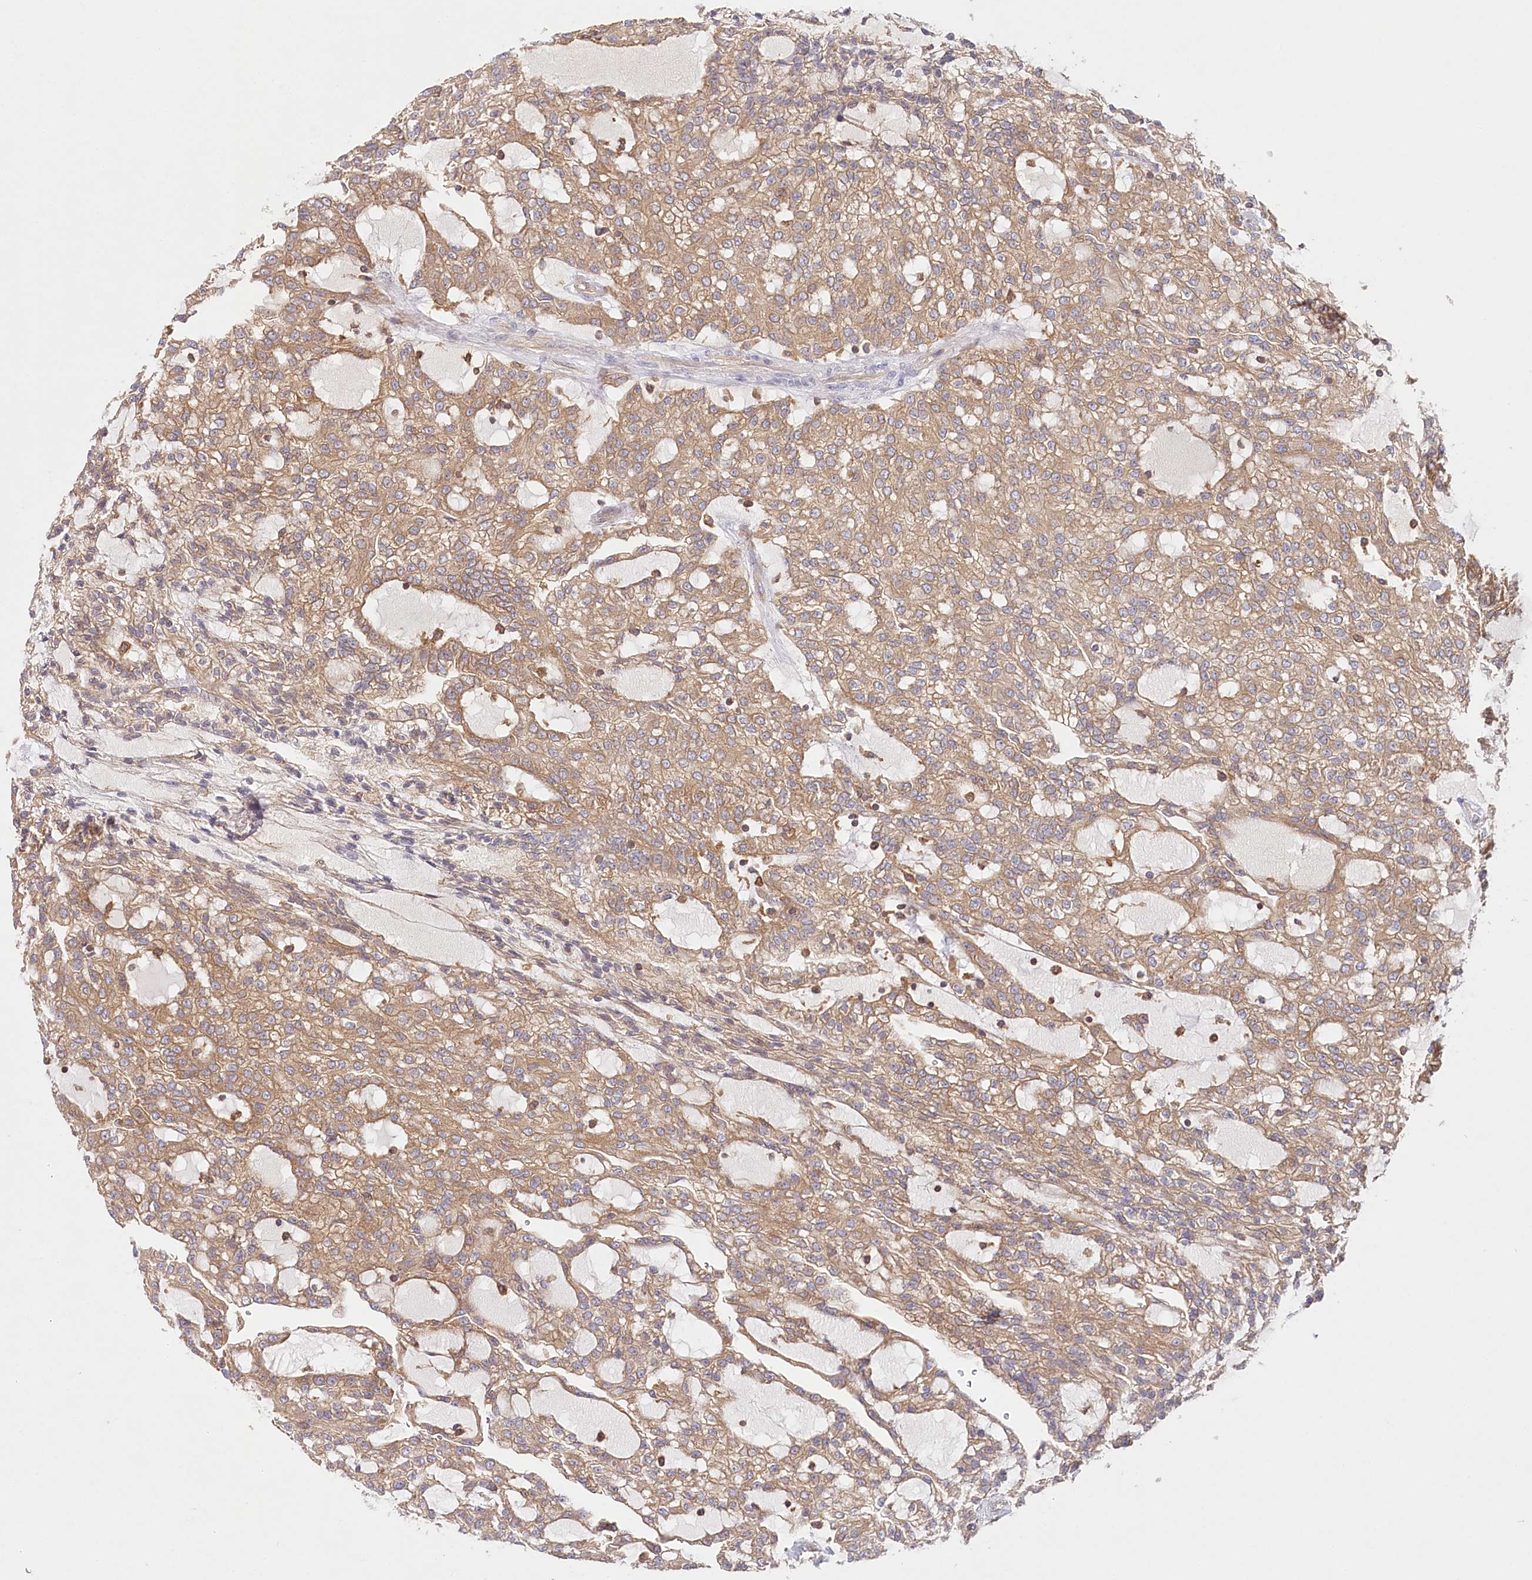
{"staining": {"intensity": "moderate", "quantity": ">75%", "location": "cytoplasmic/membranous"}, "tissue": "renal cancer", "cell_type": "Tumor cells", "image_type": "cancer", "snomed": [{"axis": "morphology", "description": "Adenocarcinoma, NOS"}, {"axis": "topography", "description": "Kidney"}], "caption": "The immunohistochemical stain highlights moderate cytoplasmic/membranous expression in tumor cells of renal cancer tissue.", "gene": "ABRAXAS2", "patient": {"sex": "male", "age": 63}}